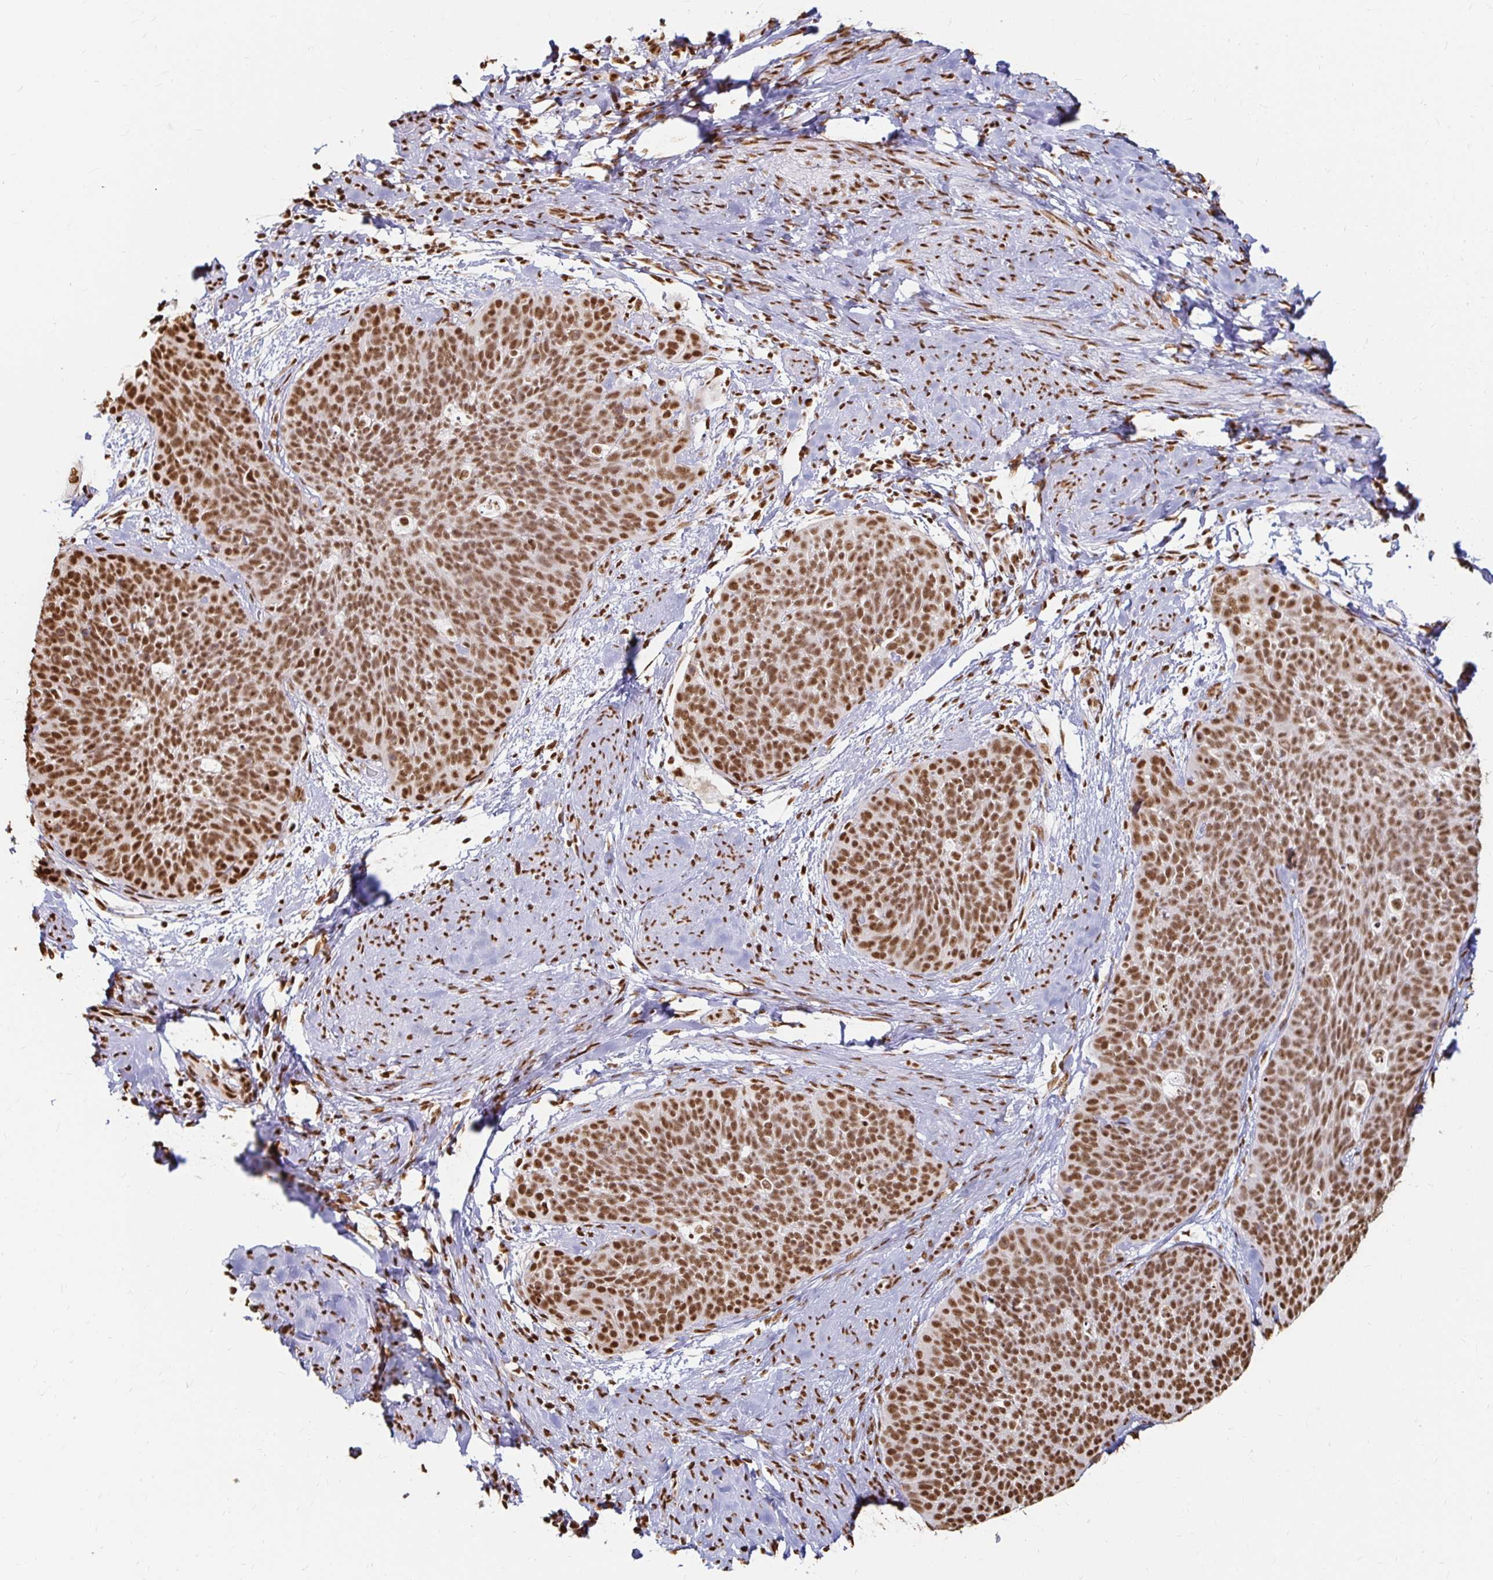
{"staining": {"intensity": "strong", "quantity": ">75%", "location": "nuclear"}, "tissue": "cervical cancer", "cell_type": "Tumor cells", "image_type": "cancer", "snomed": [{"axis": "morphology", "description": "Squamous cell carcinoma, NOS"}, {"axis": "topography", "description": "Cervix"}], "caption": "Cervical cancer (squamous cell carcinoma) stained with a protein marker reveals strong staining in tumor cells.", "gene": "HNRNPU", "patient": {"sex": "female", "age": 69}}